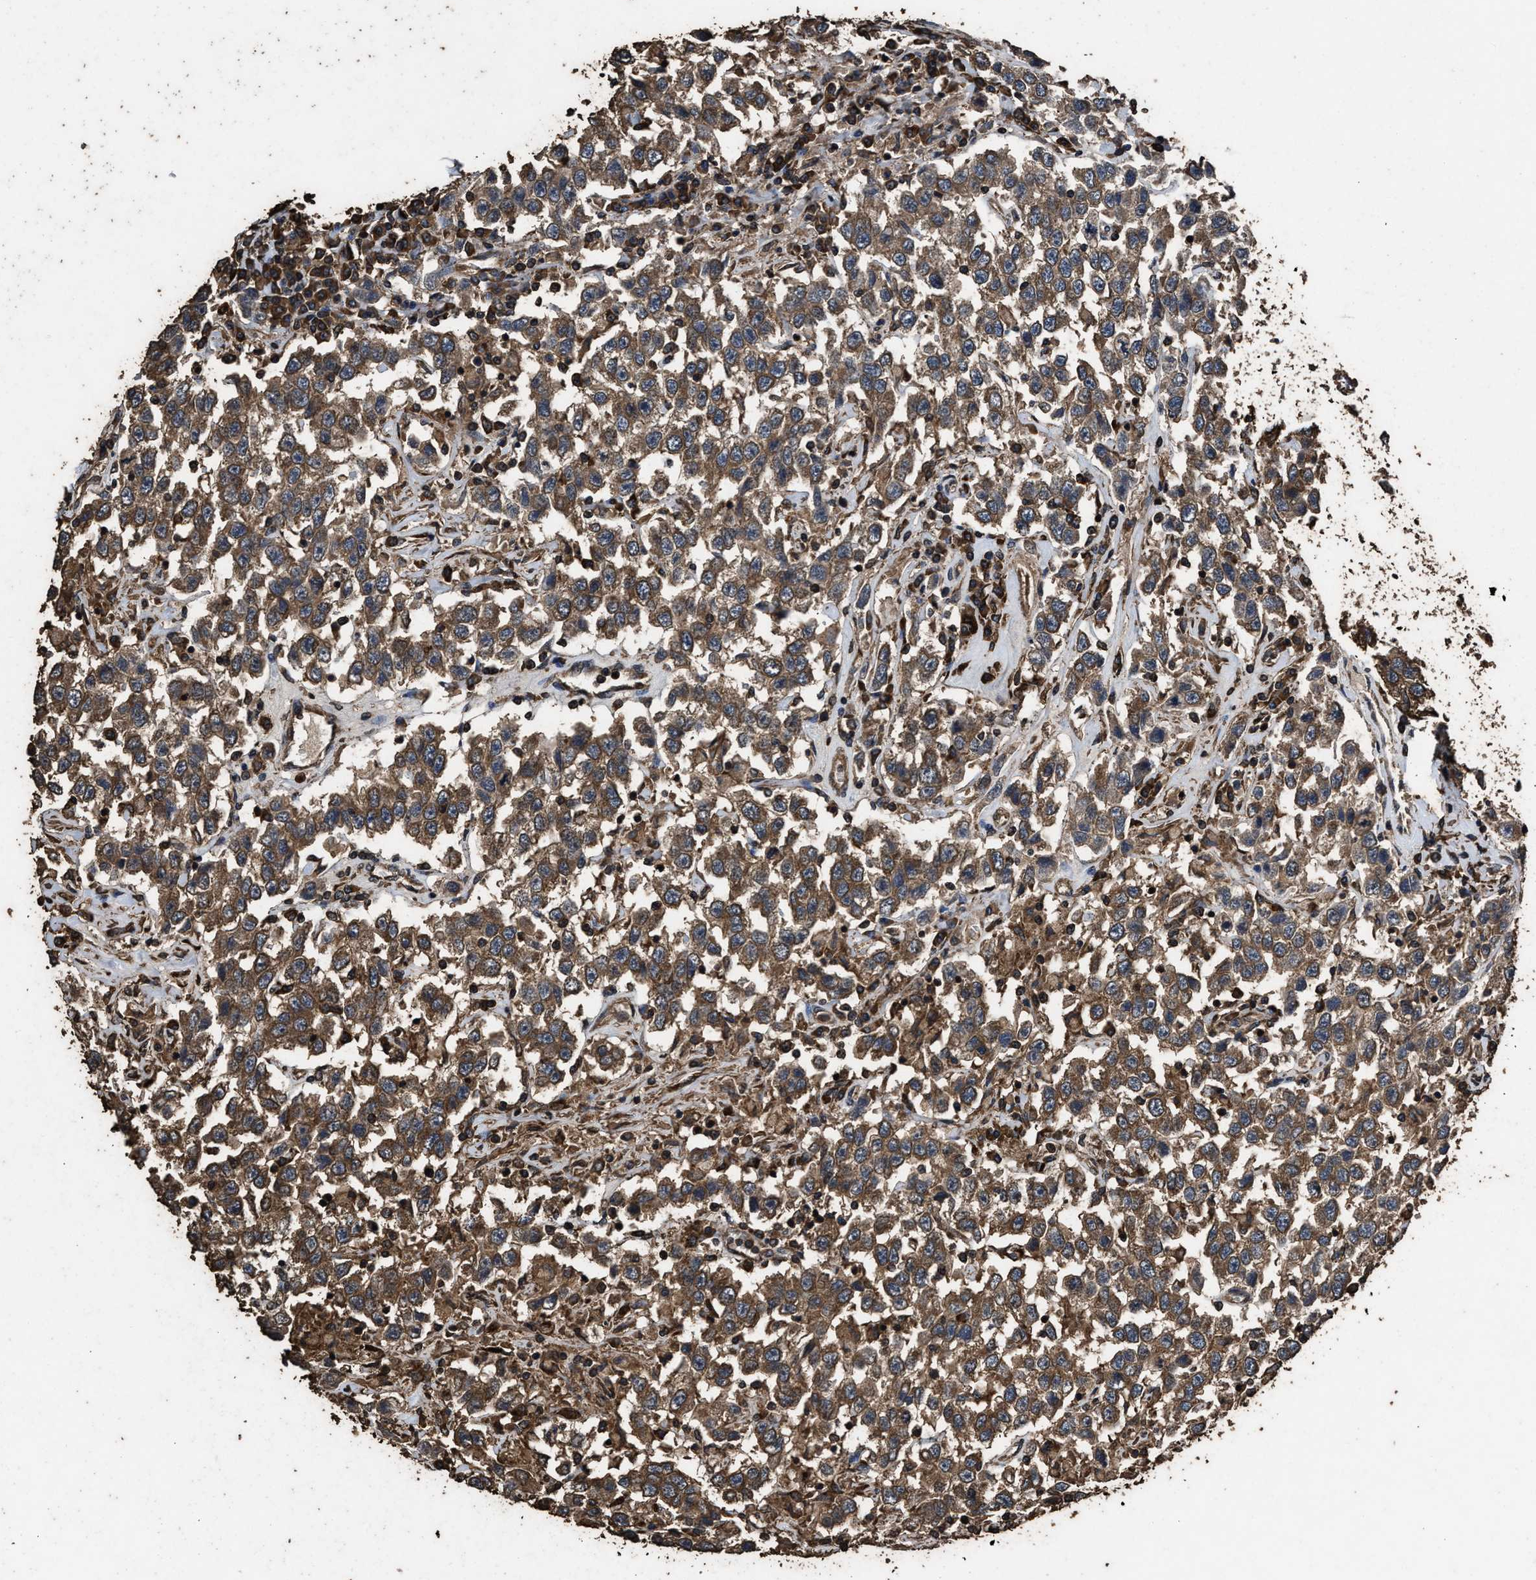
{"staining": {"intensity": "strong", "quantity": ">75%", "location": "cytoplasmic/membranous"}, "tissue": "testis cancer", "cell_type": "Tumor cells", "image_type": "cancer", "snomed": [{"axis": "morphology", "description": "Seminoma, NOS"}, {"axis": "topography", "description": "Testis"}], "caption": "Immunohistochemistry of human testis cancer shows high levels of strong cytoplasmic/membranous positivity in about >75% of tumor cells. (brown staining indicates protein expression, while blue staining denotes nuclei).", "gene": "ZMYND19", "patient": {"sex": "male", "age": 41}}